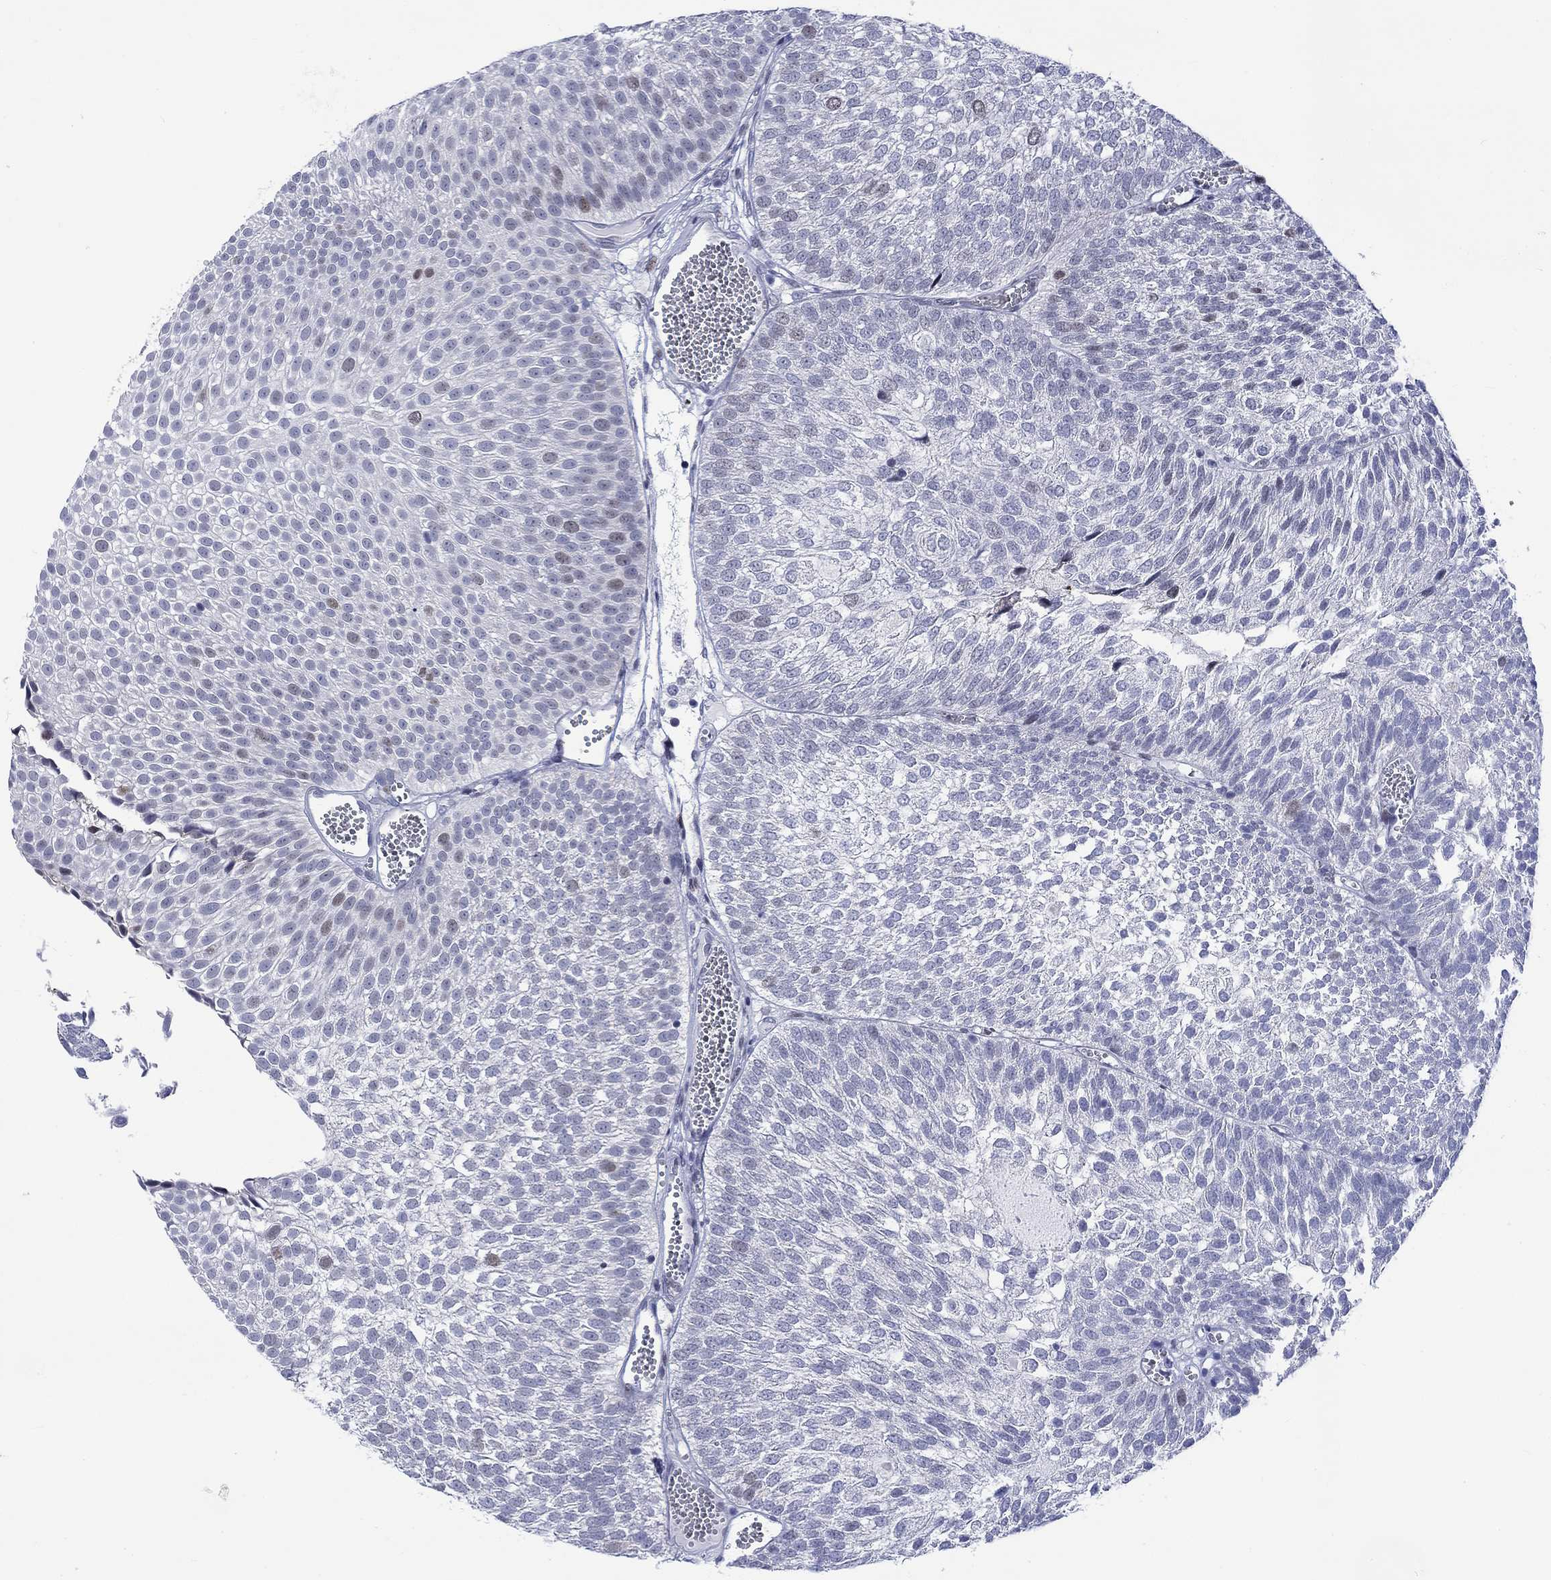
{"staining": {"intensity": "weak", "quantity": "<25%", "location": "nuclear"}, "tissue": "urothelial cancer", "cell_type": "Tumor cells", "image_type": "cancer", "snomed": [{"axis": "morphology", "description": "Urothelial carcinoma, Low grade"}, {"axis": "topography", "description": "Urinary bladder"}], "caption": "There is no significant positivity in tumor cells of low-grade urothelial carcinoma. The staining is performed using DAB brown chromogen with nuclei counter-stained in using hematoxylin.", "gene": "CDCA2", "patient": {"sex": "male", "age": 52}}